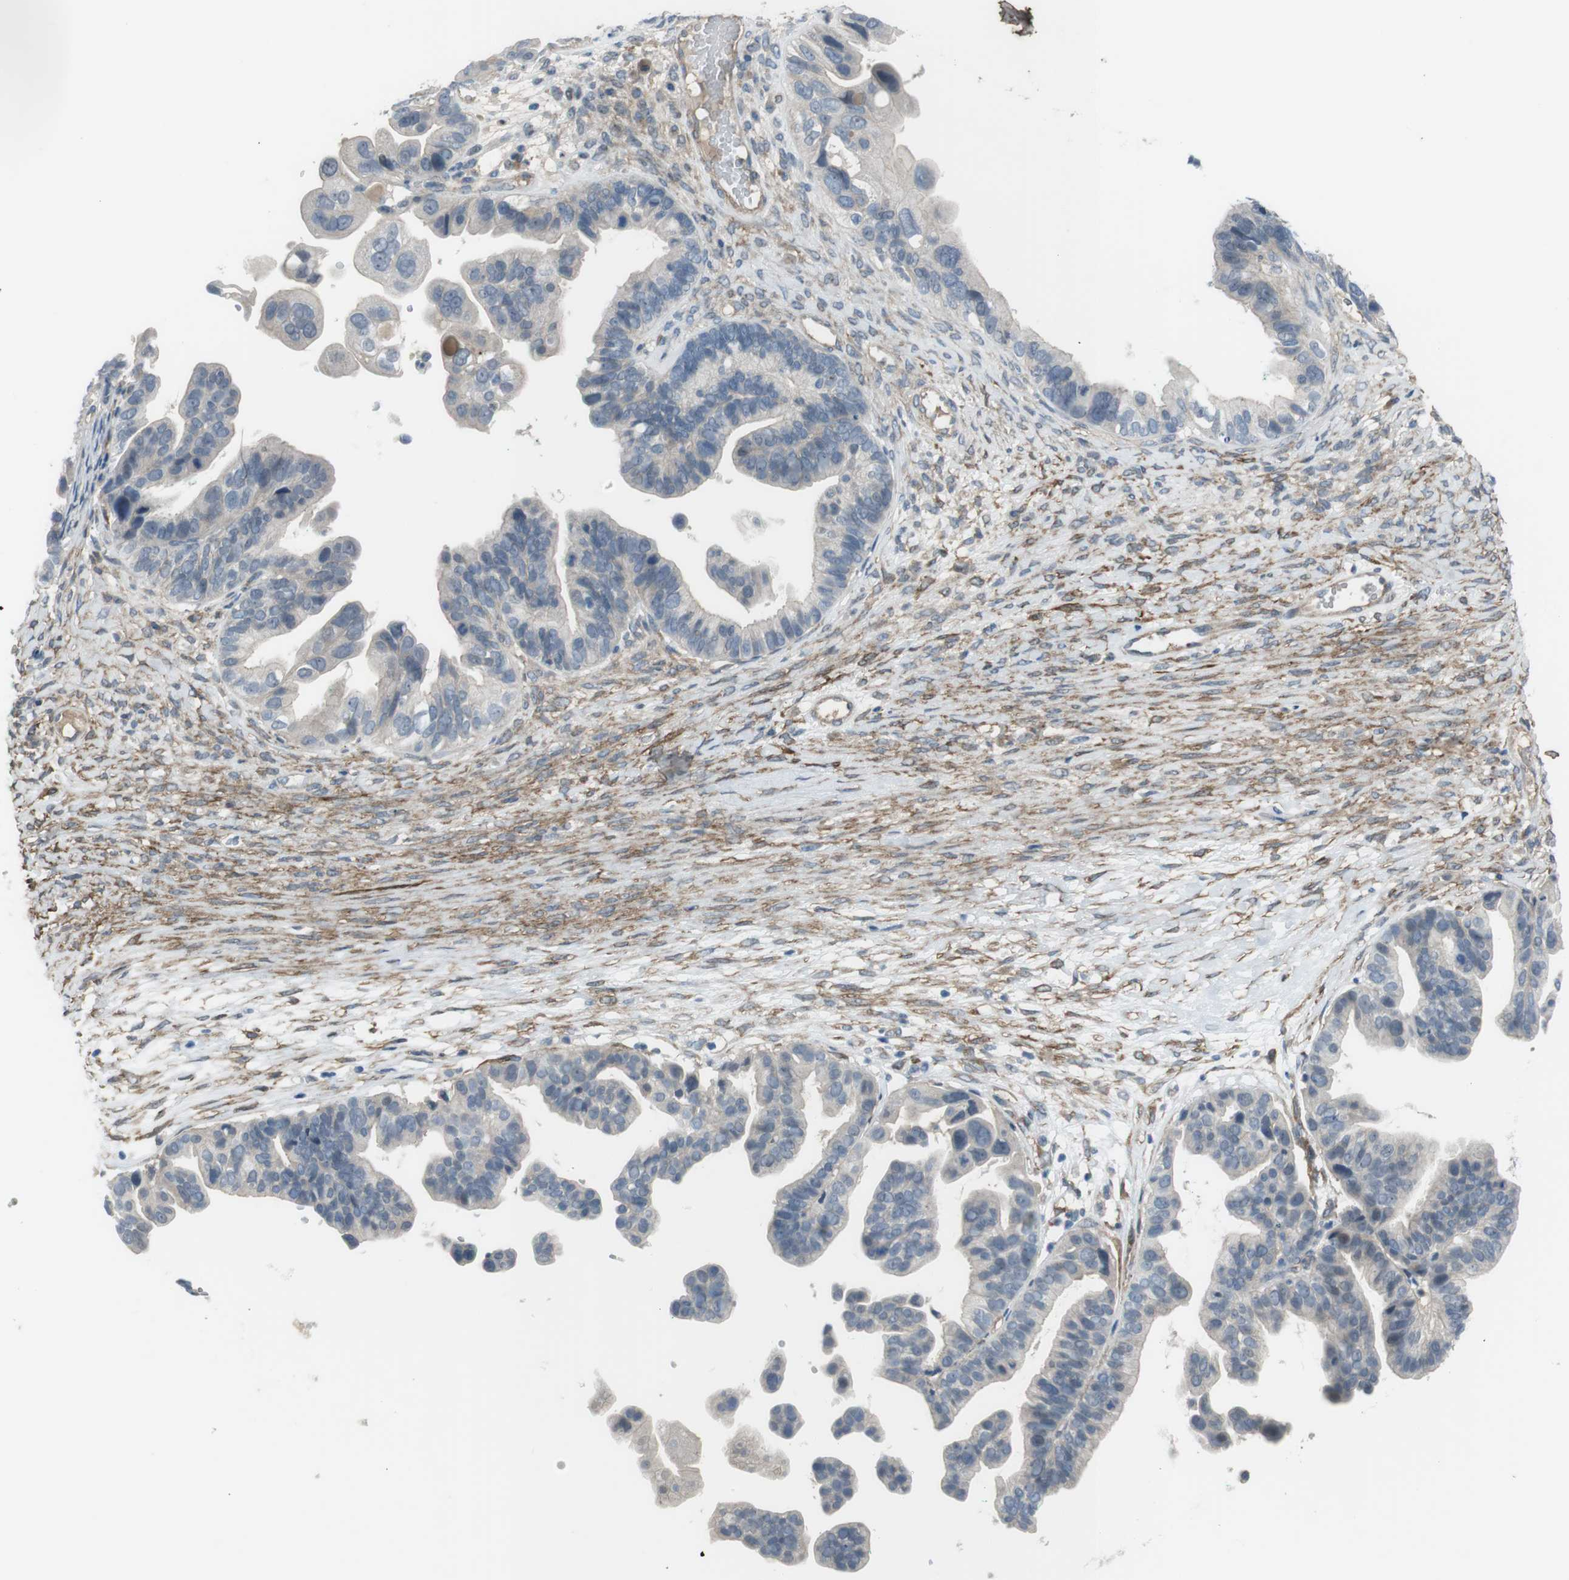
{"staining": {"intensity": "weak", "quantity": "<25%", "location": "cytoplasmic/membranous"}, "tissue": "ovarian cancer", "cell_type": "Tumor cells", "image_type": "cancer", "snomed": [{"axis": "morphology", "description": "Cystadenocarcinoma, serous, NOS"}, {"axis": "topography", "description": "Ovary"}], "caption": "A micrograph of ovarian serous cystadenocarcinoma stained for a protein reveals no brown staining in tumor cells.", "gene": "ANK2", "patient": {"sex": "female", "age": 56}}